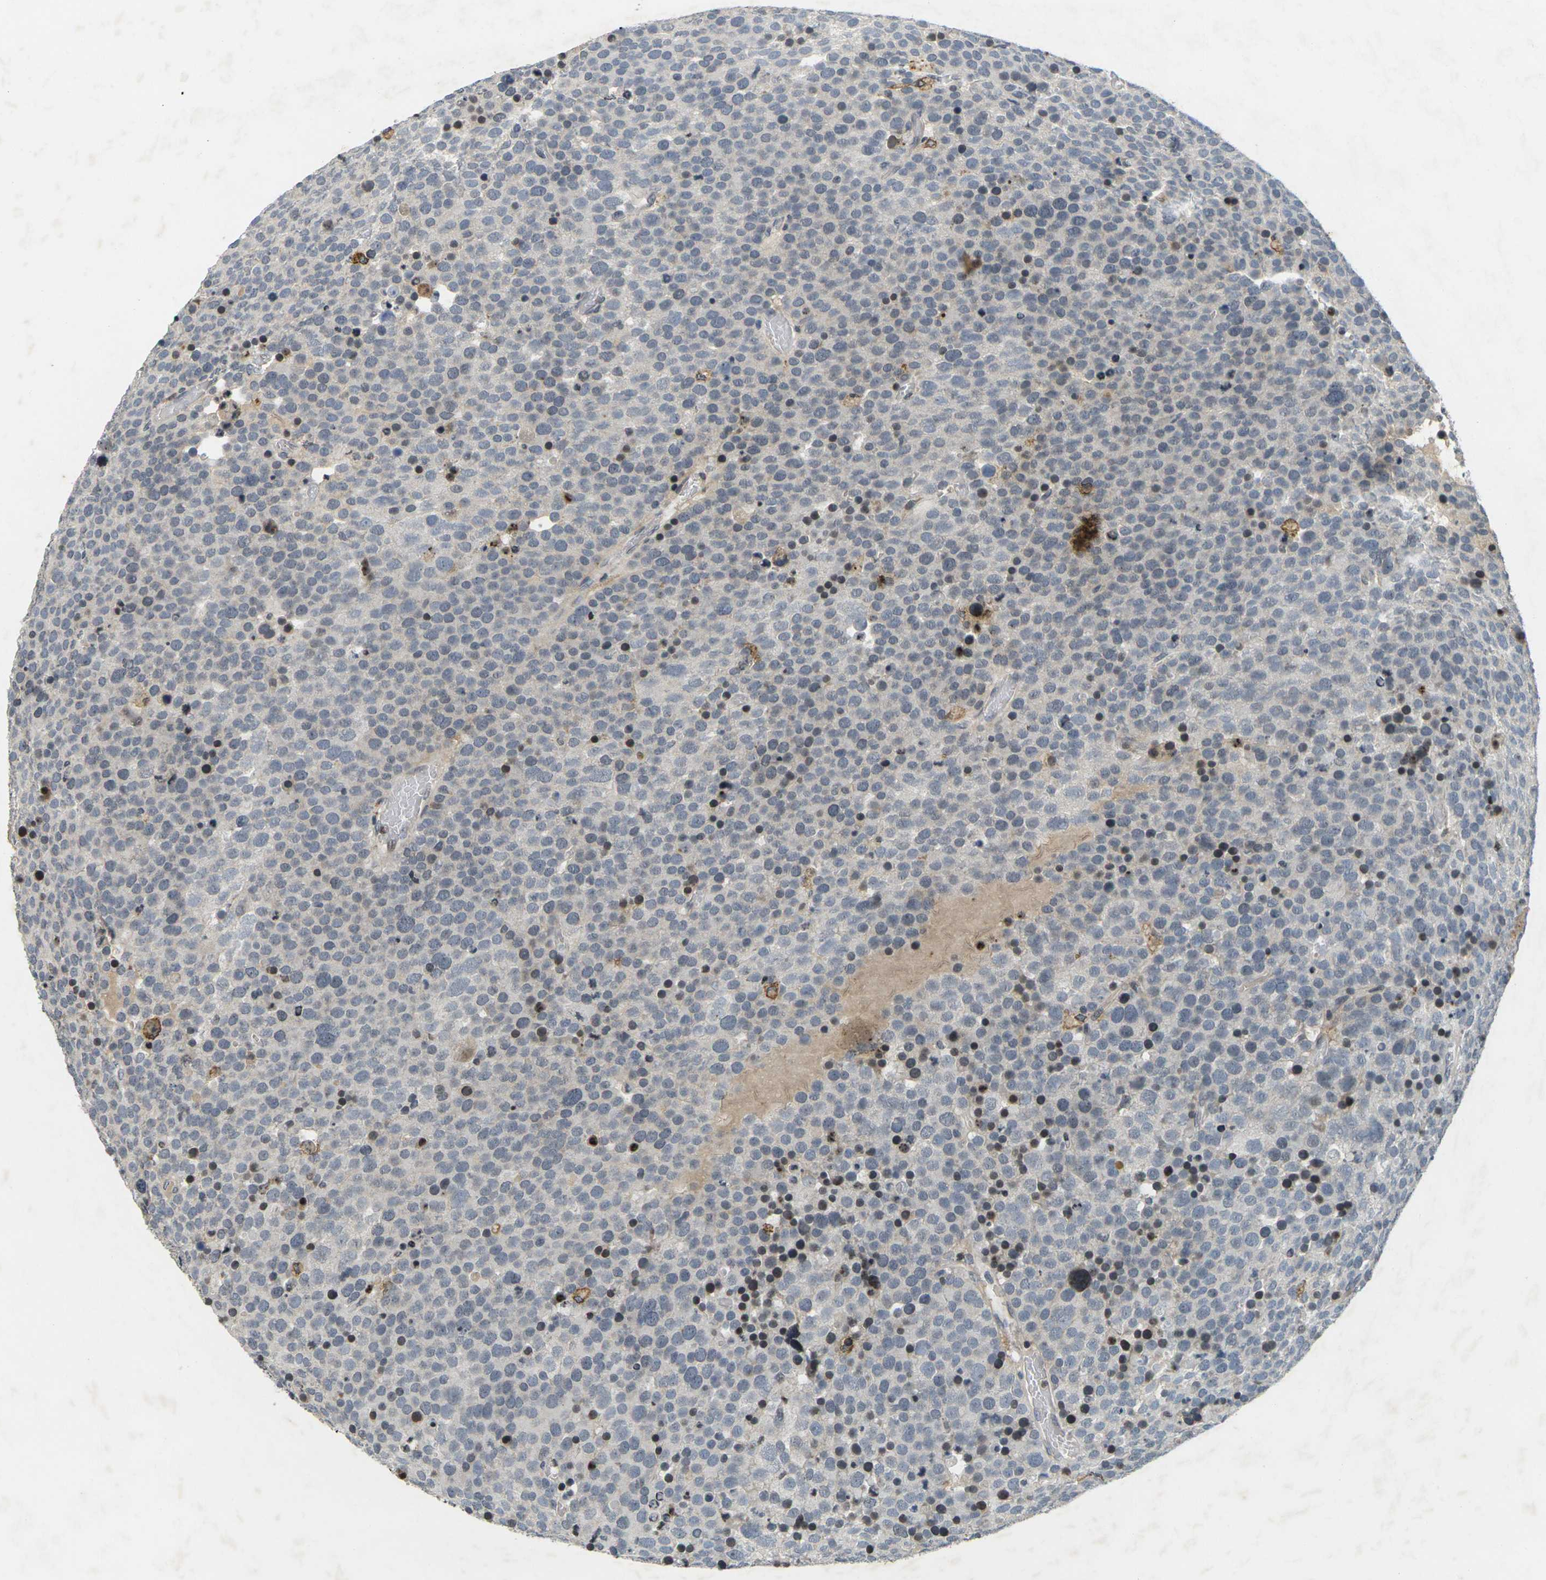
{"staining": {"intensity": "negative", "quantity": "none", "location": "none"}, "tissue": "testis cancer", "cell_type": "Tumor cells", "image_type": "cancer", "snomed": [{"axis": "morphology", "description": "Seminoma, NOS"}, {"axis": "topography", "description": "Testis"}], "caption": "This photomicrograph is of testis seminoma stained with immunohistochemistry to label a protein in brown with the nuclei are counter-stained blue. There is no expression in tumor cells.", "gene": "C1QC", "patient": {"sex": "male", "age": 71}}